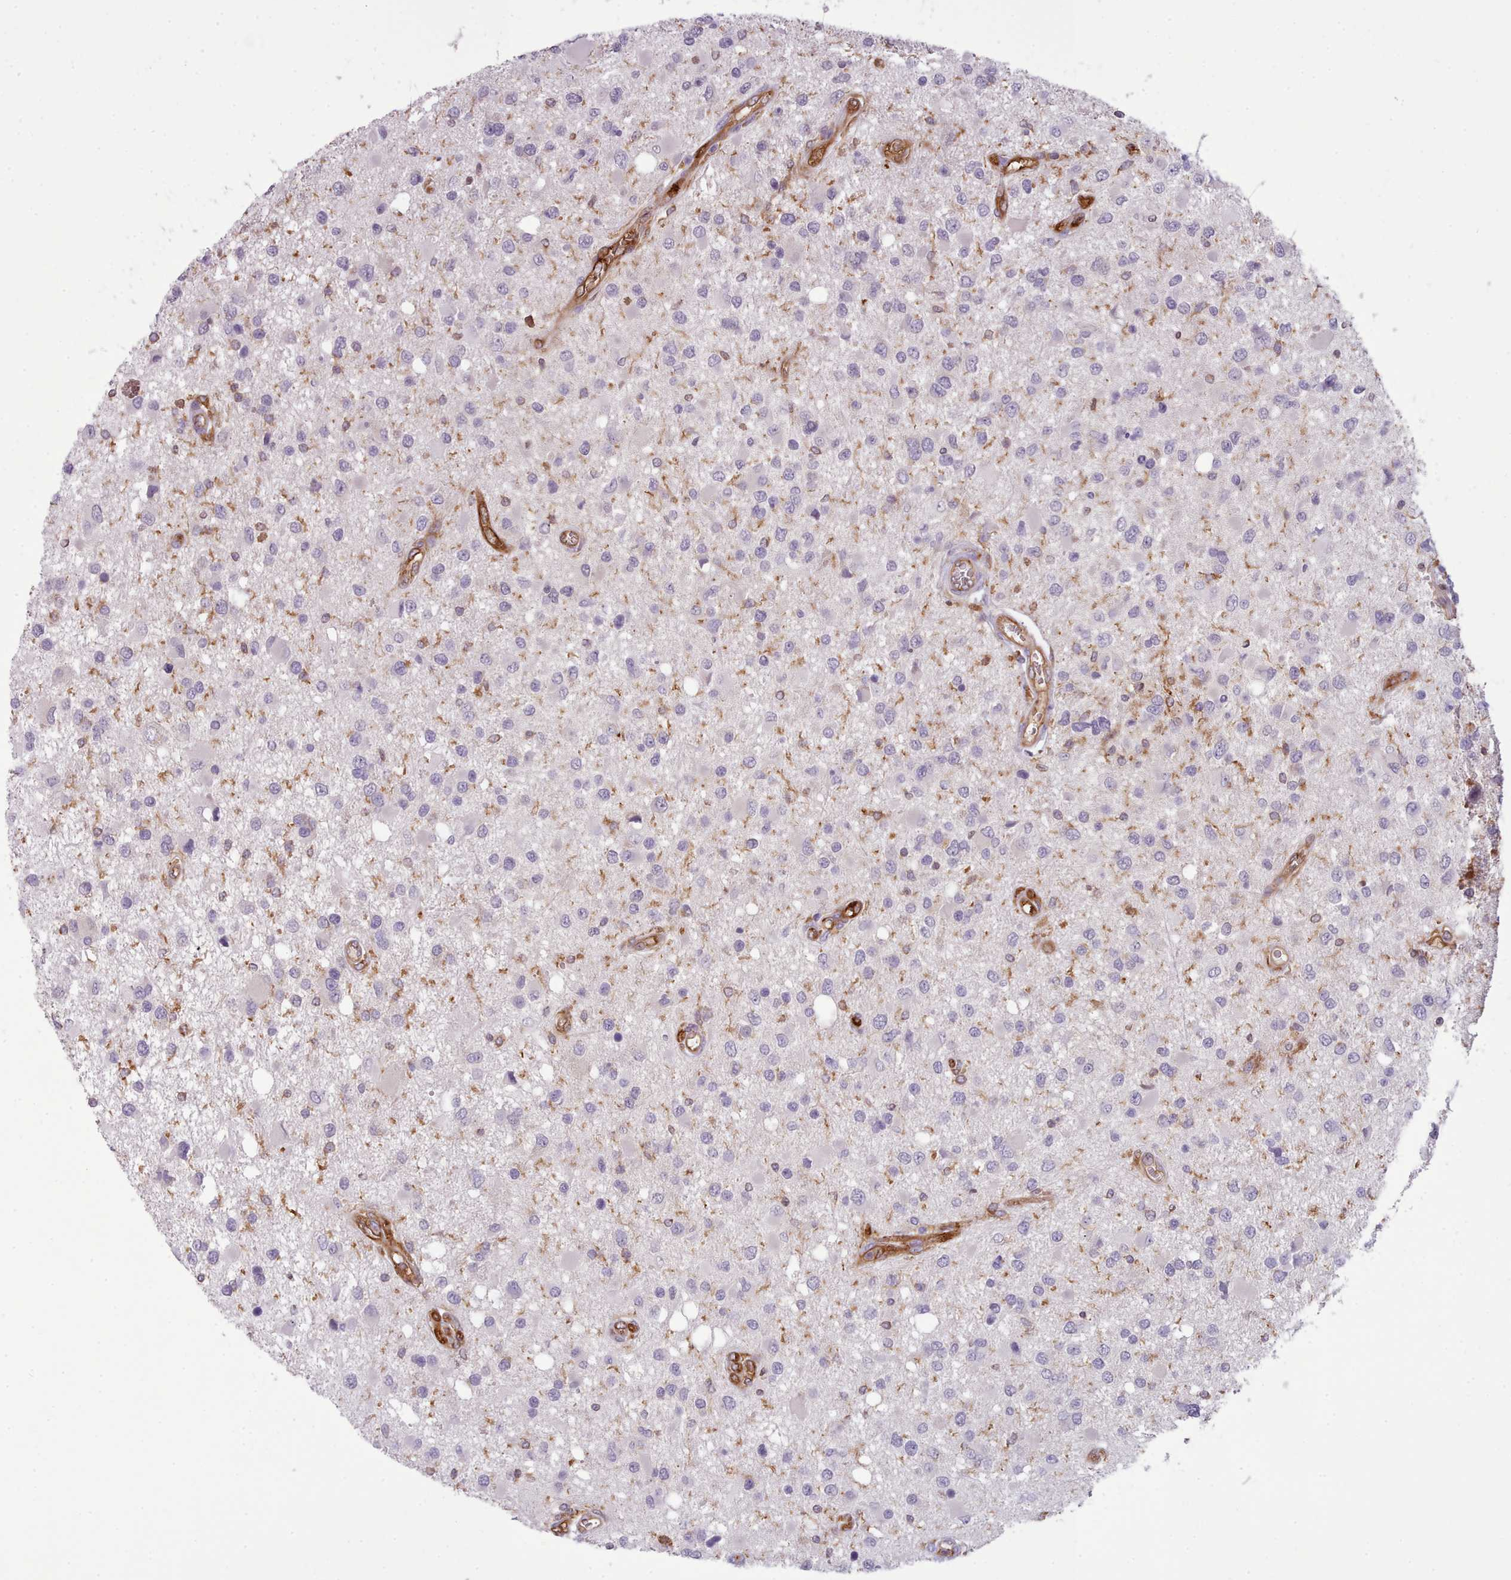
{"staining": {"intensity": "negative", "quantity": "none", "location": "none"}, "tissue": "glioma", "cell_type": "Tumor cells", "image_type": "cancer", "snomed": [{"axis": "morphology", "description": "Glioma, malignant, High grade"}, {"axis": "topography", "description": "Brain"}], "caption": "DAB immunohistochemical staining of glioma demonstrates no significant expression in tumor cells.", "gene": "CD300LF", "patient": {"sex": "male", "age": 53}}